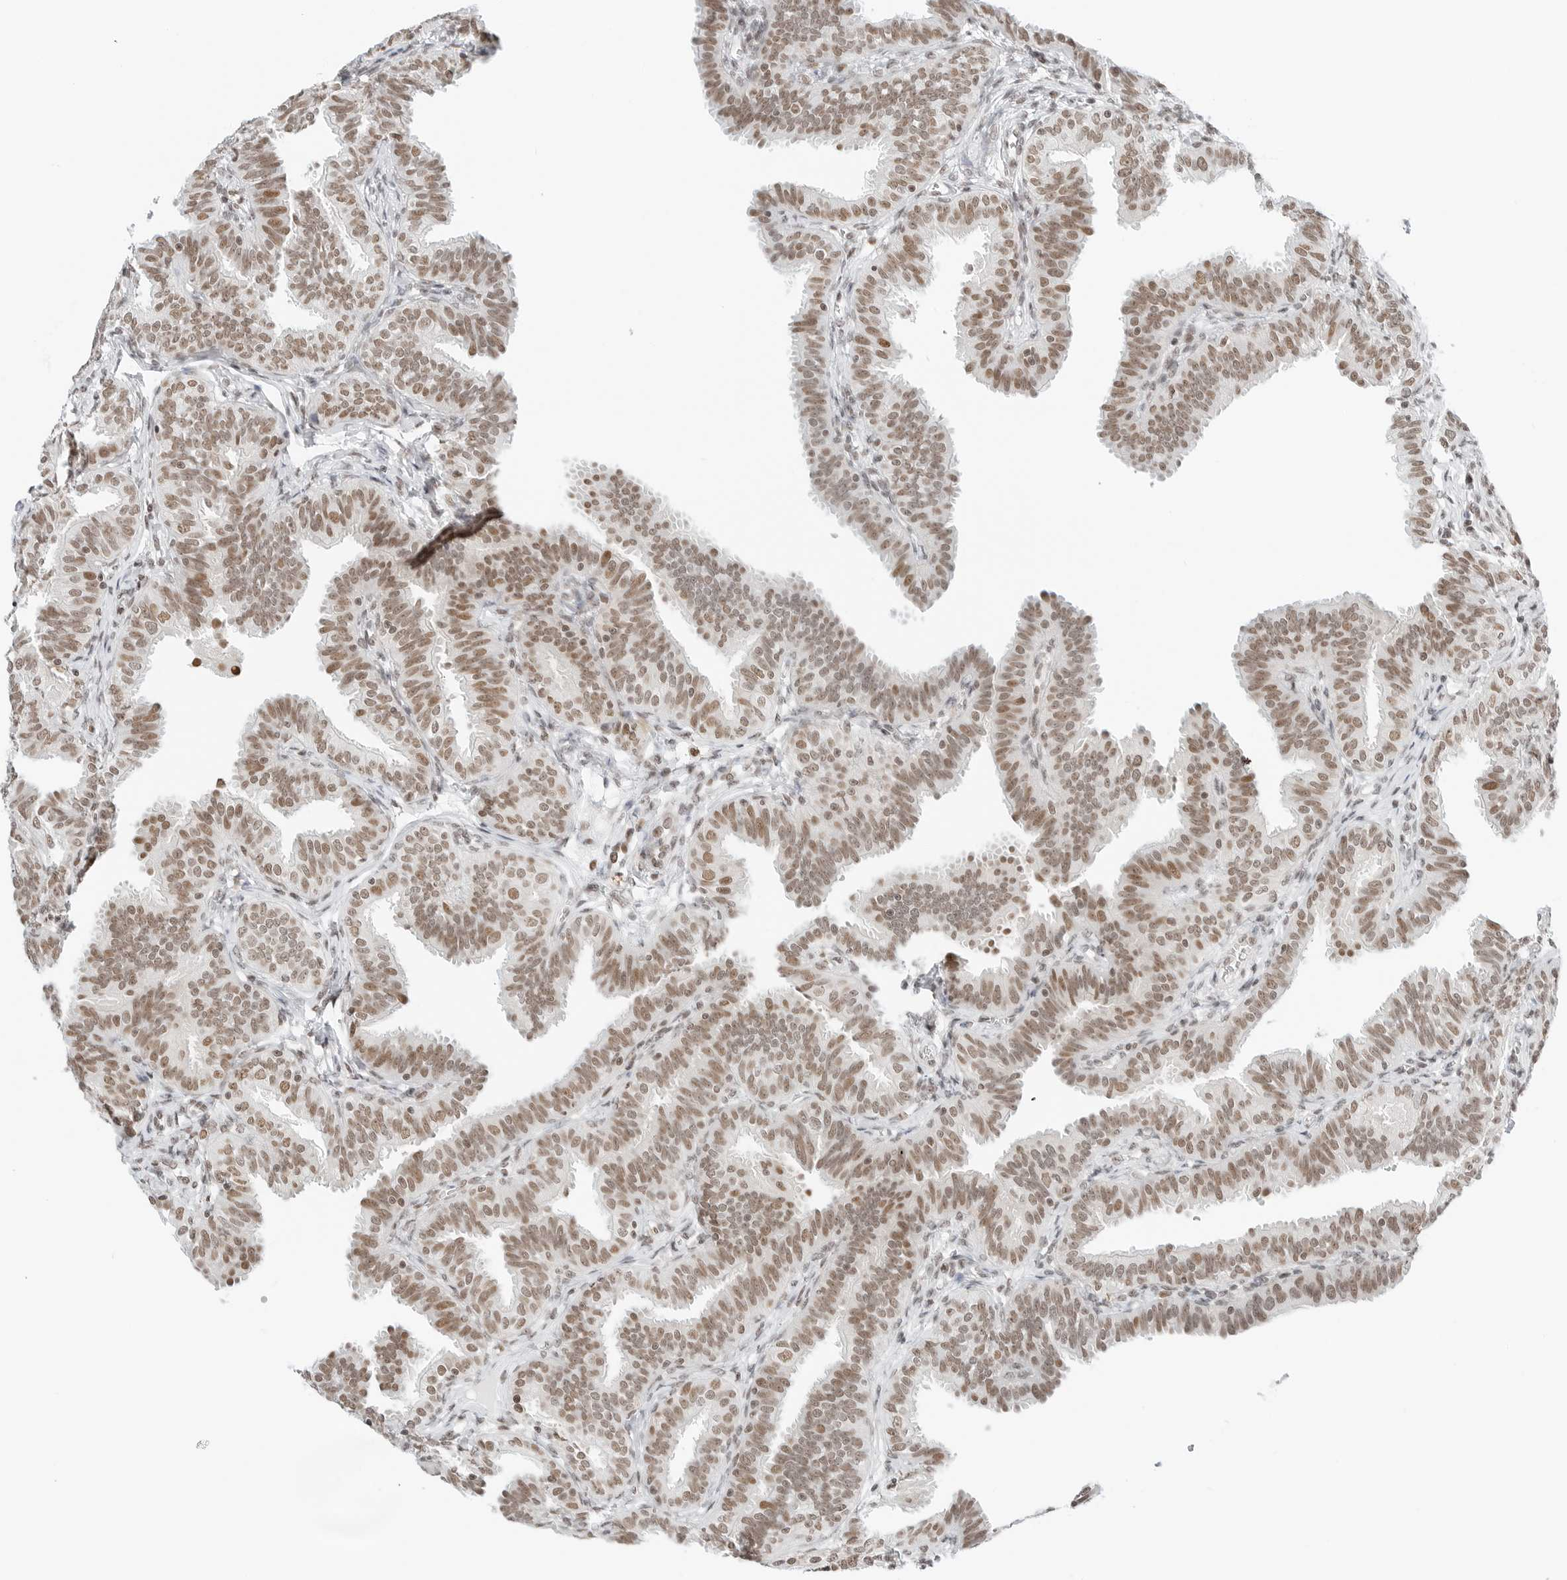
{"staining": {"intensity": "moderate", "quantity": ">75%", "location": "nuclear"}, "tissue": "fallopian tube", "cell_type": "Glandular cells", "image_type": "normal", "snomed": [{"axis": "morphology", "description": "Normal tissue, NOS"}, {"axis": "topography", "description": "Fallopian tube"}], "caption": "Fallopian tube stained for a protein exhibits moderate nuclear positivity in glandular cells. The staining was performed using DAB to visualize the protein expression in brown, while the nuclei were stained in blue with hematoxylin (Magnification: 20x).", "gene": "CRTC2", "patient": {"sex": "female", "age": 35}}